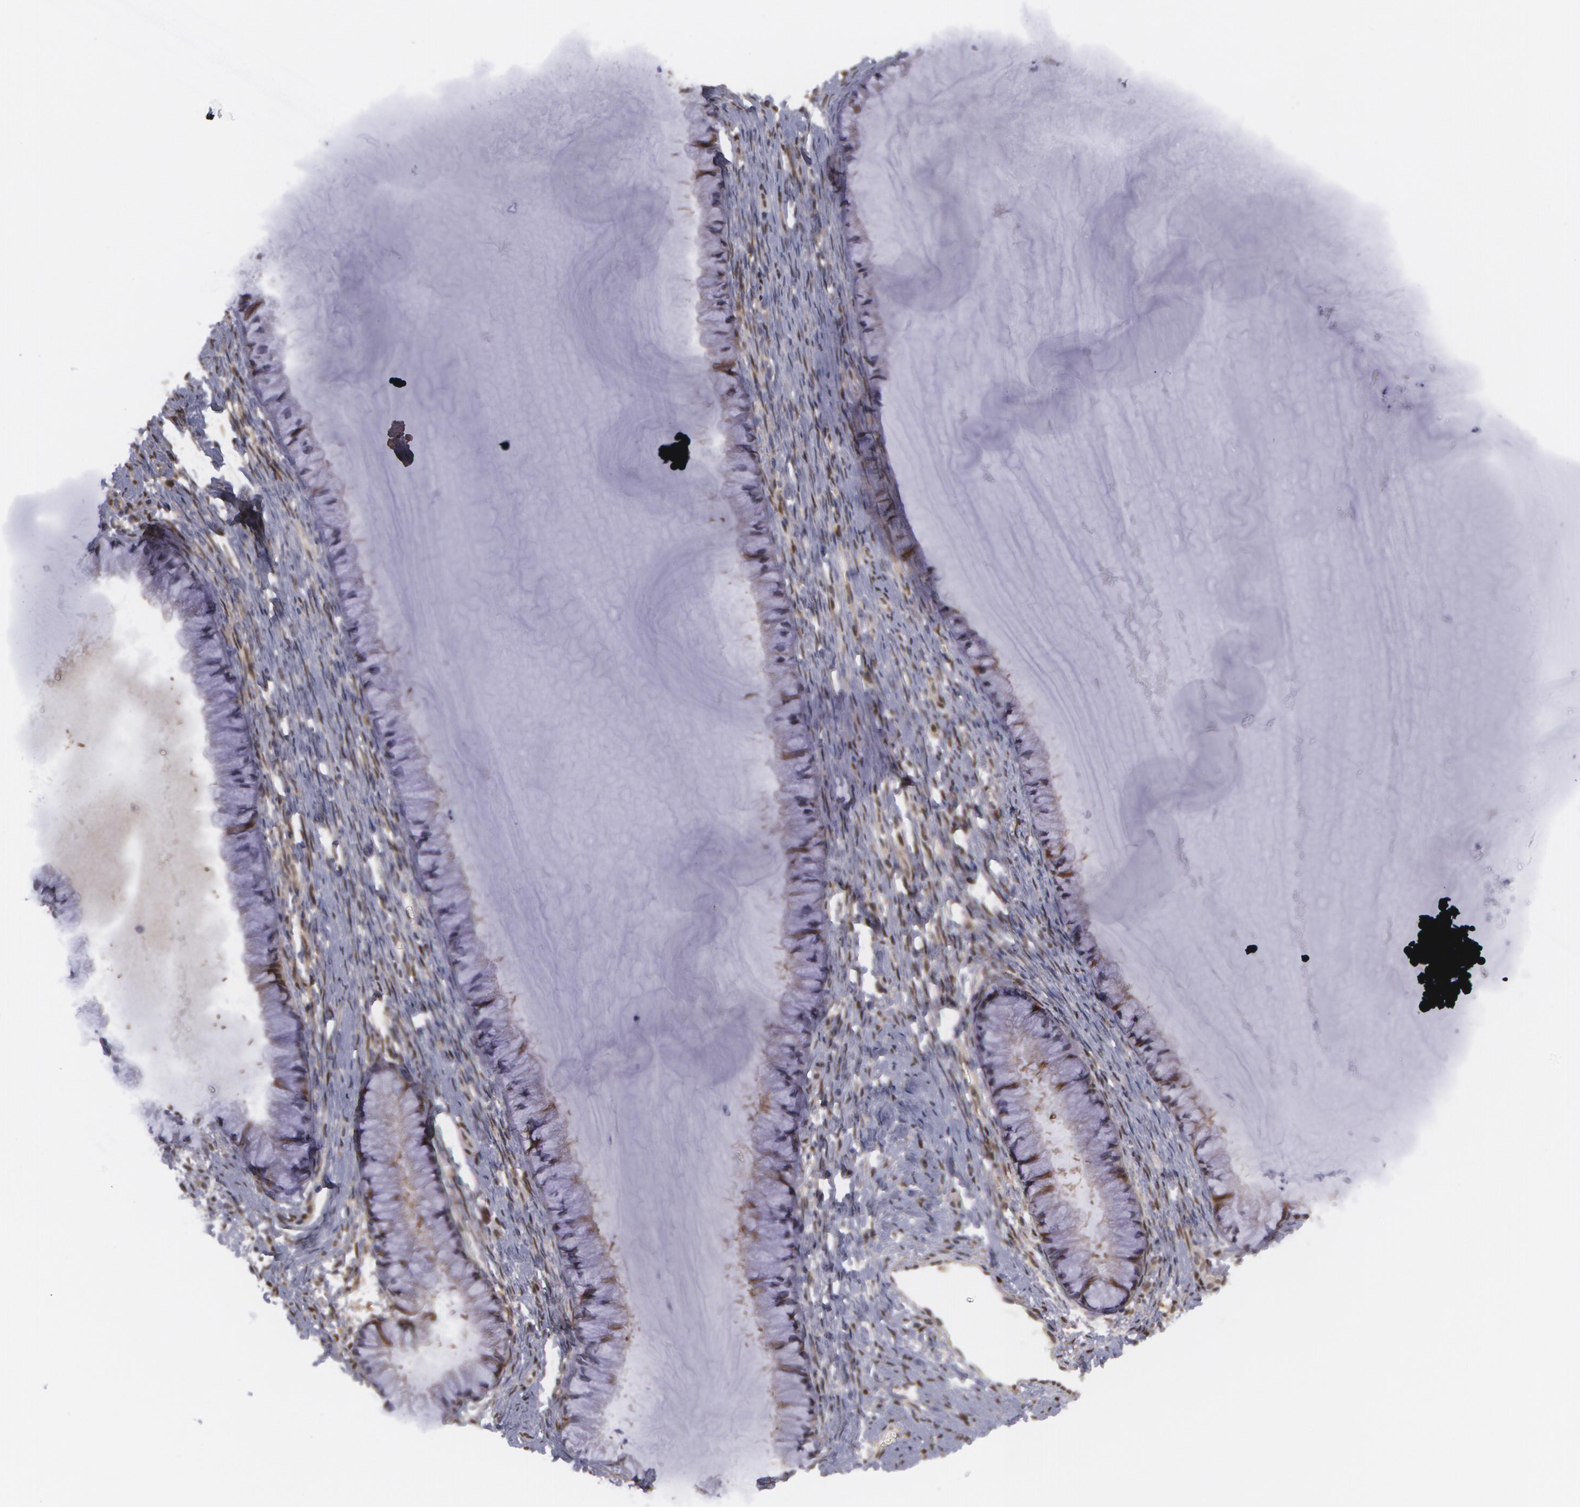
{"staining": {"intensity": "negative", "quantity": "none", "location": "none"}, "tissue": "cervix", "cell_type": "Glandular cells", "image_type": "normal", "snomed": [{"axis": "morphology", "description": "Normal tissue, NOS"}, {"axis": "topography", "description": "Cervix"}], "caption": "Immunohistochemistry histopathology image of benign cervix: human cervix stained with DAB displays no significant protein positivity in glandular cells. The staining was performed using DAB (3,3'-diaminobenzidine) to visualize the protein expression in brown, while the nuclei were stained in blue with hematoxylin (Magnification: 20x).", "gene": "TXNRD1", "patient": {"sex": "female", "age": 82}}